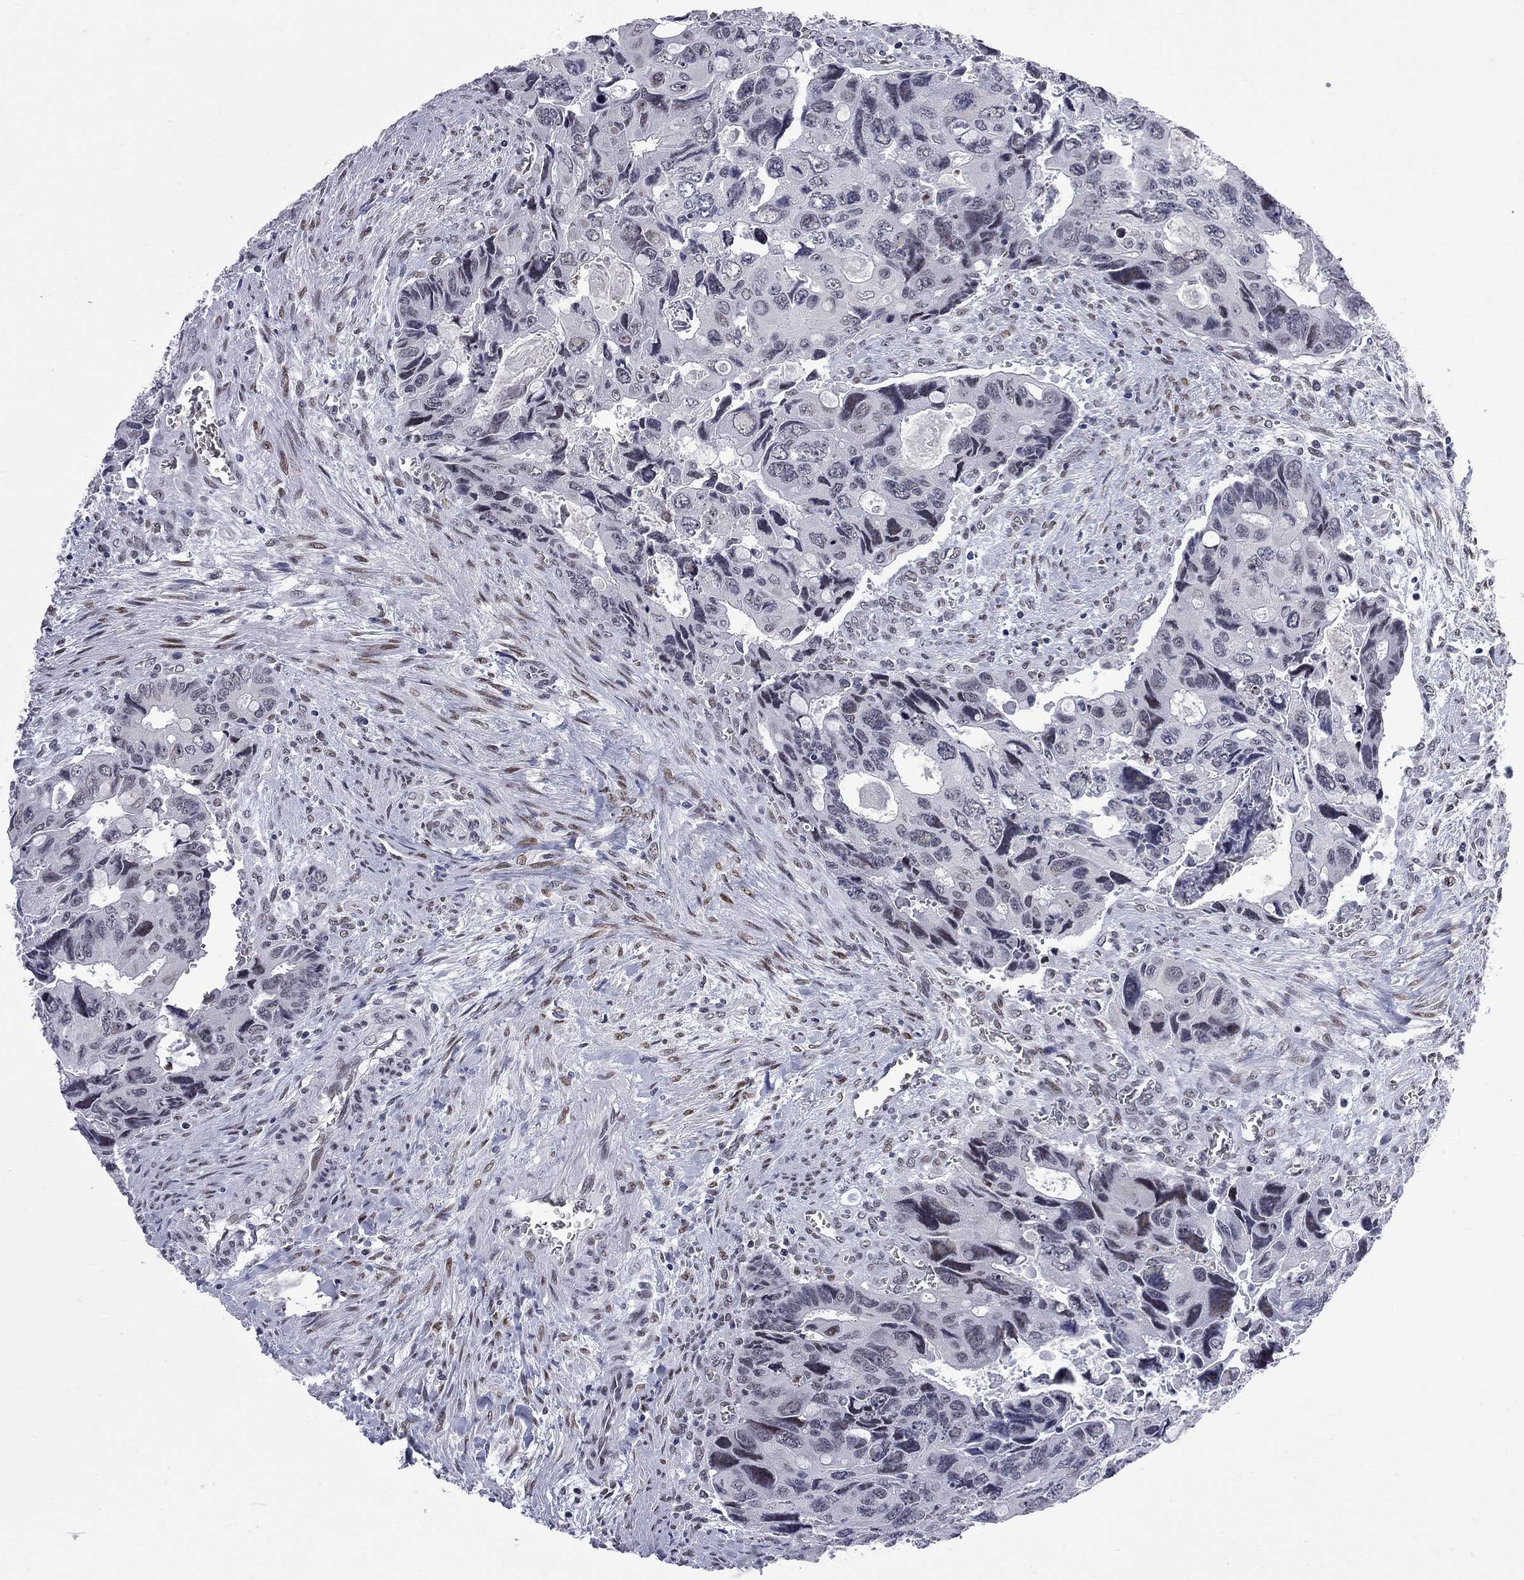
{"staining": {"intensity": "weak", "quantity": "<25%", "location": "nuclear"}, "tissue": "colorectal cancer", "cell_type": "Tumor cells", "image_type": "cancer", "snomed": [{"axis": "morphology", "description": "Adenocarcinoma, NOS"}, {"axis": "topography", "description": "Rectum"}], "caption": "Immunohistochemistry (IHC) photomicrograph of neoplastic tissue: colorectal adenocarcinoma stained with DAB (3,3'-diaminobenzidine) shows no significant protein staining in tumor cells. (IHC, brightfield microscopy, high magnification).", "gene": "ZBTB47", "patient": {"sex": "male", "age": 62}}